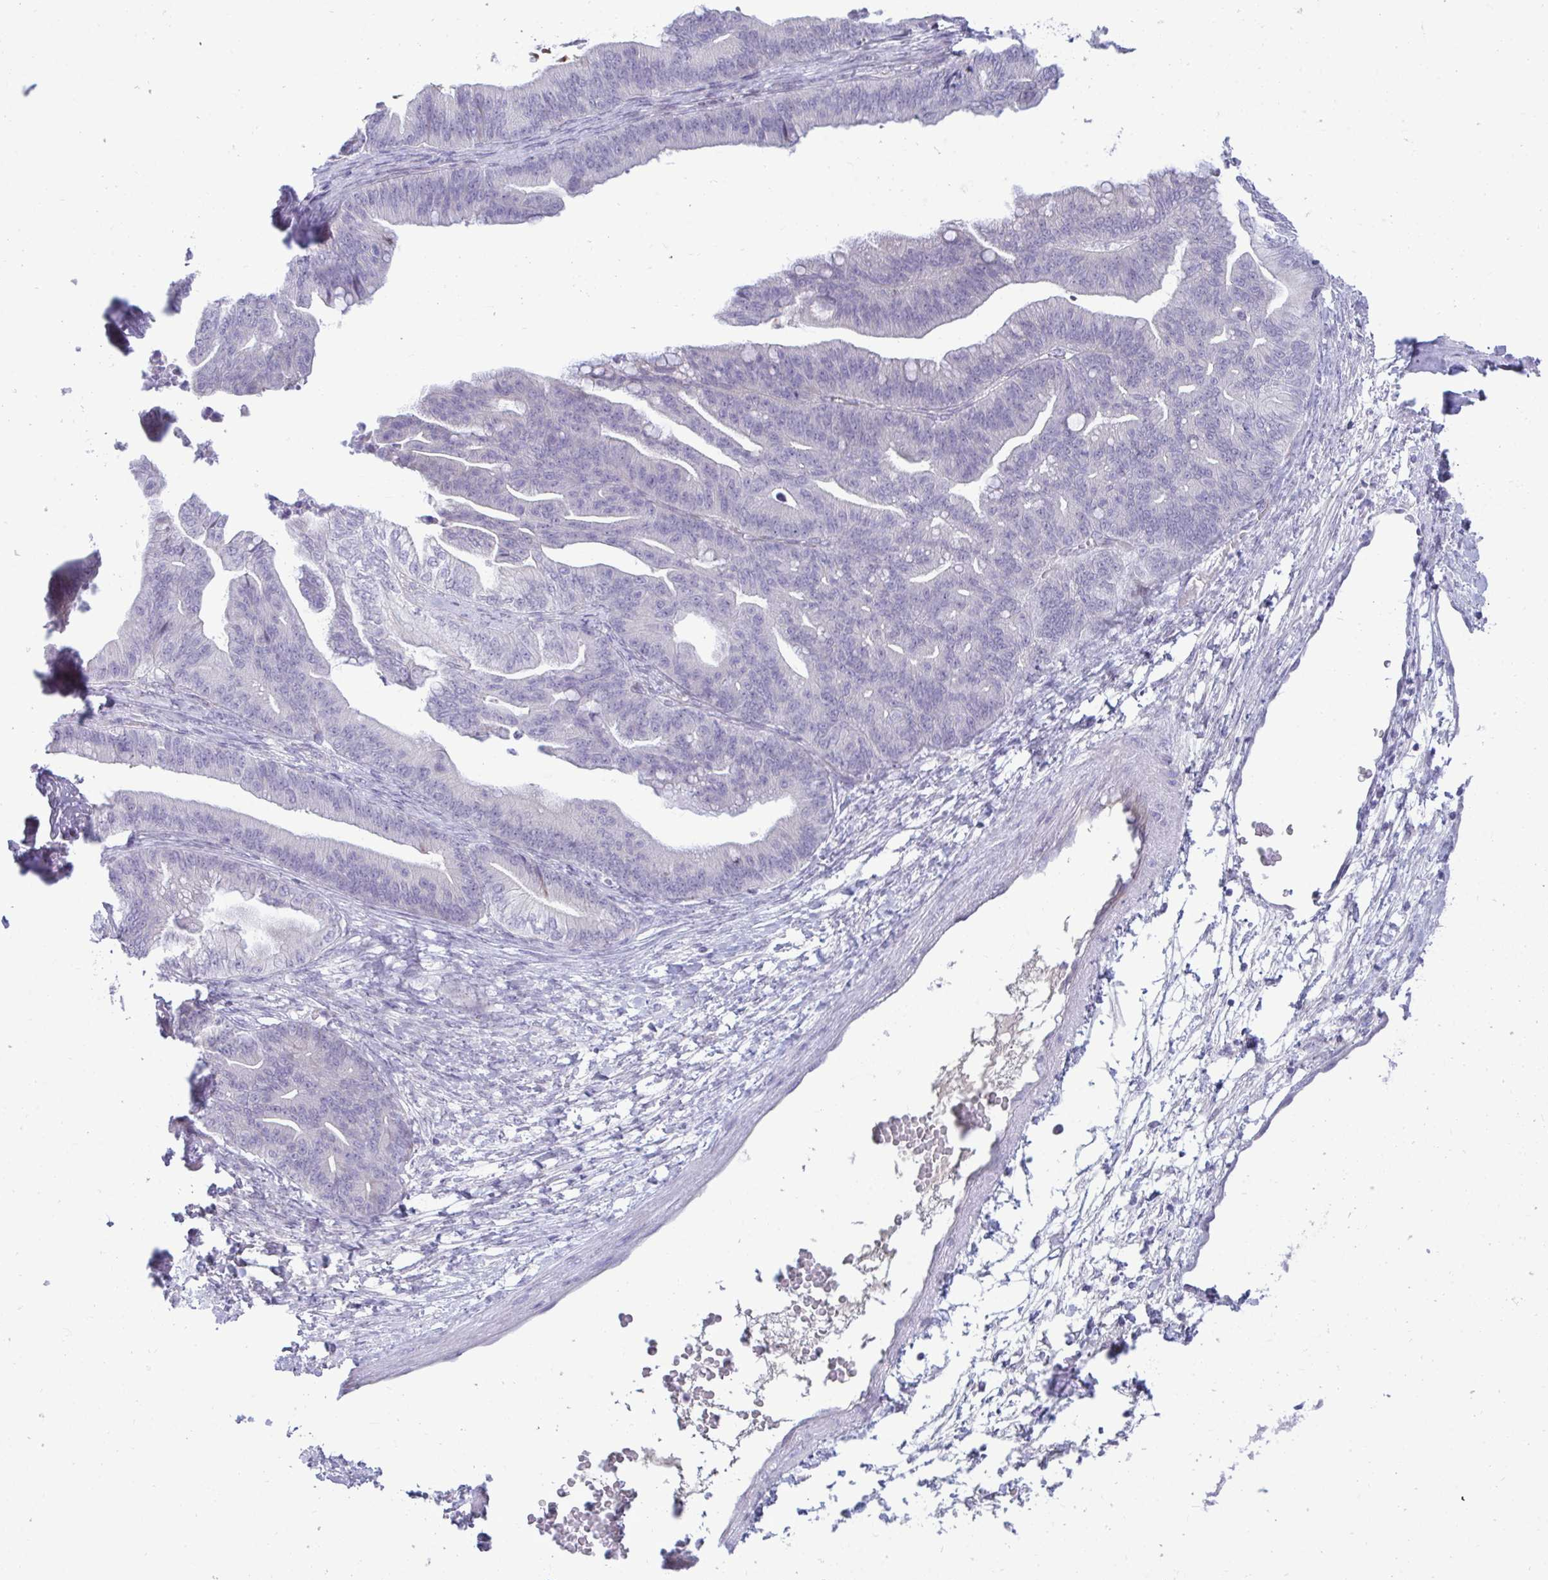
{"staining": {"intensity": "negative", "quantity": "none", "location": "none"}, "tissue": "ovarian cancer", "cell_type": "Tumor cells", "image_type": "cancer", "snomed": [{"axis": "morphology", "description": "Cystadenocarcinoma, mucinous, NOS"}, {"axis": "topography", "description": "Ovary"}], "caption": "IHC of ovarian mucinous cystadenocarcinoma reveals no staining in tumor cells.", "gene": "EPOP", "patient": {"sex": "female", "age": 67}}